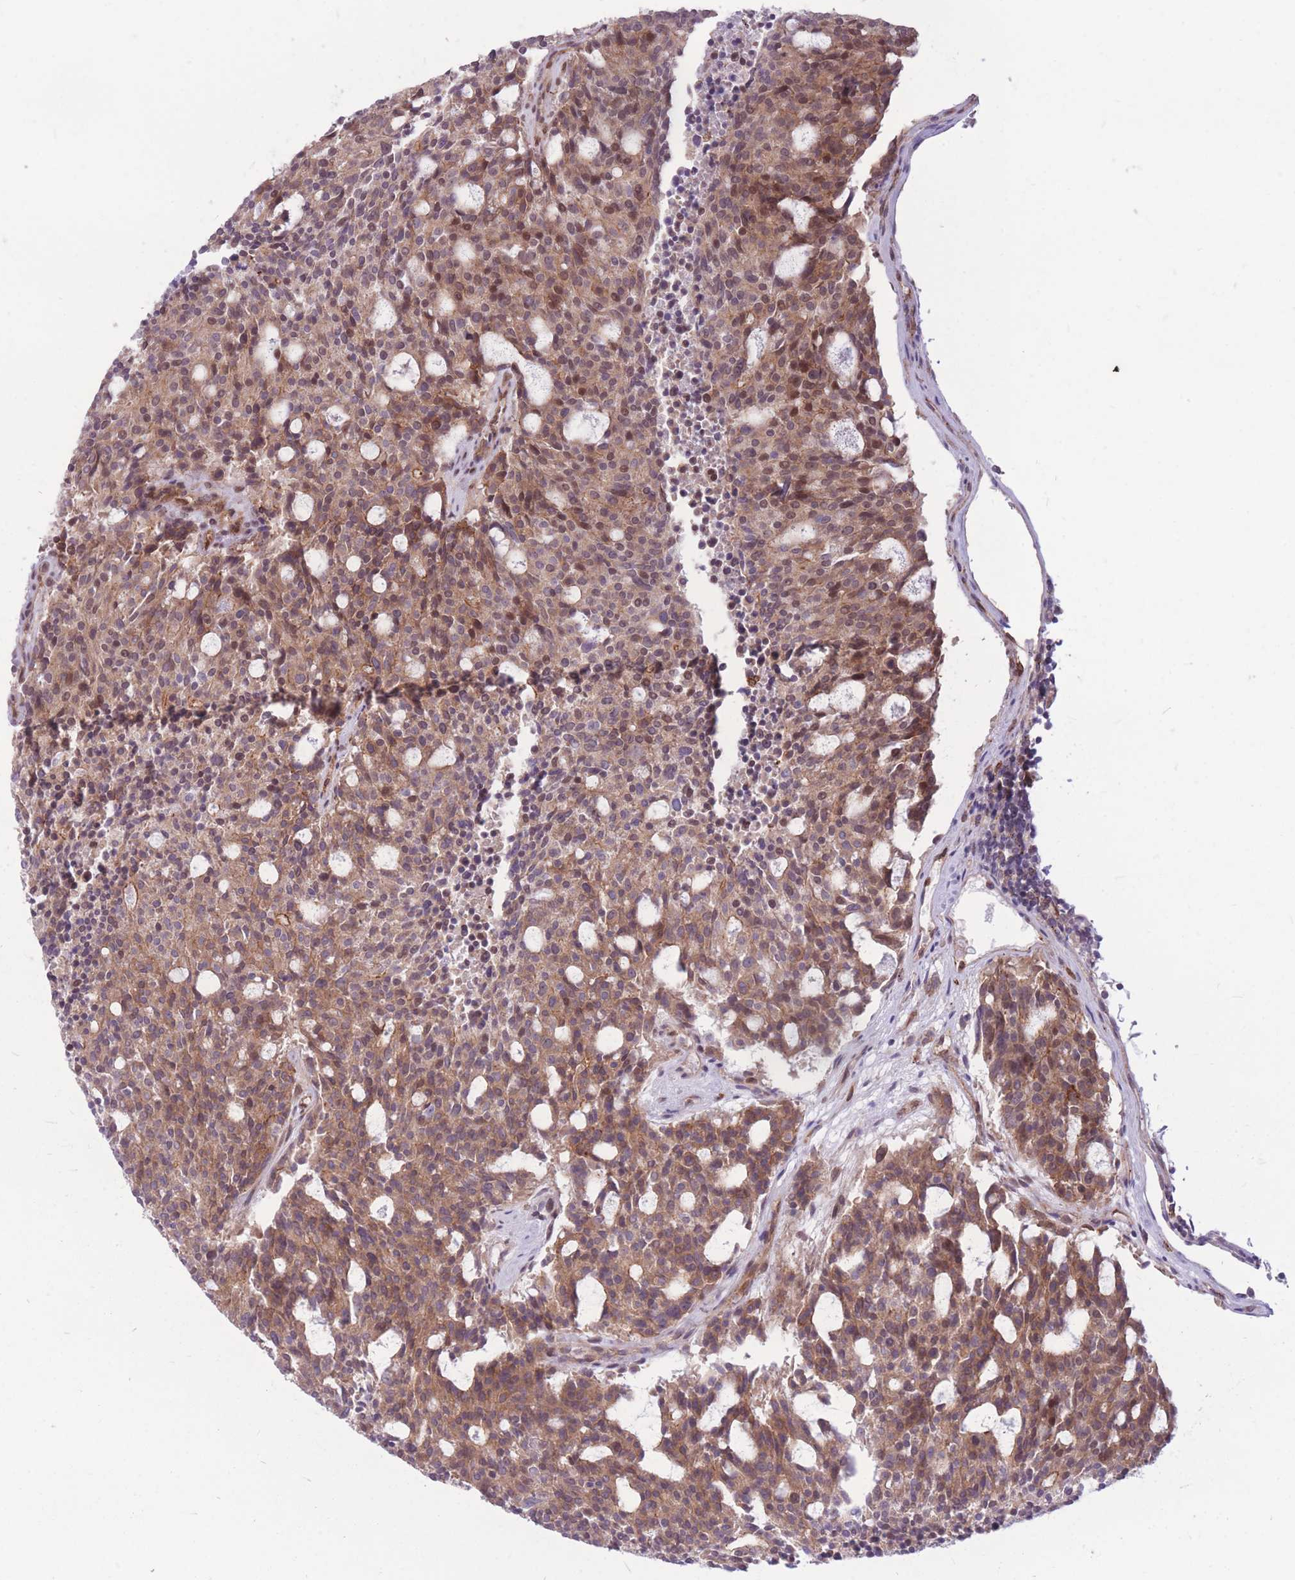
{"staining": {"intensity": "moderate", "quantity": ">75%", "location": "cytoplasmic/membranous,nuclear"}, "tissue": "carcinoid", "cell_type": "Tumor cells", "image_type": "cancer", "snomed": [{"axis": "morphology", "description": "Carcinoid, malignant, NOS"}, {"axis": "topography", "description": "Pancreas"}], "caption": "A histopathology image of malignant carcinoid stained for a protein demonstrates moderate cytoplasmic/membranous and nuclear brown staining in tumor cells. Using DAB (3,3'-diaminobenzidine) (brown) and hematoxylin (blue) stains, captured at high magnification using brightfield microscopy.", "gene": "TCF20", "patient": {"sex": "female", "age": 54}}